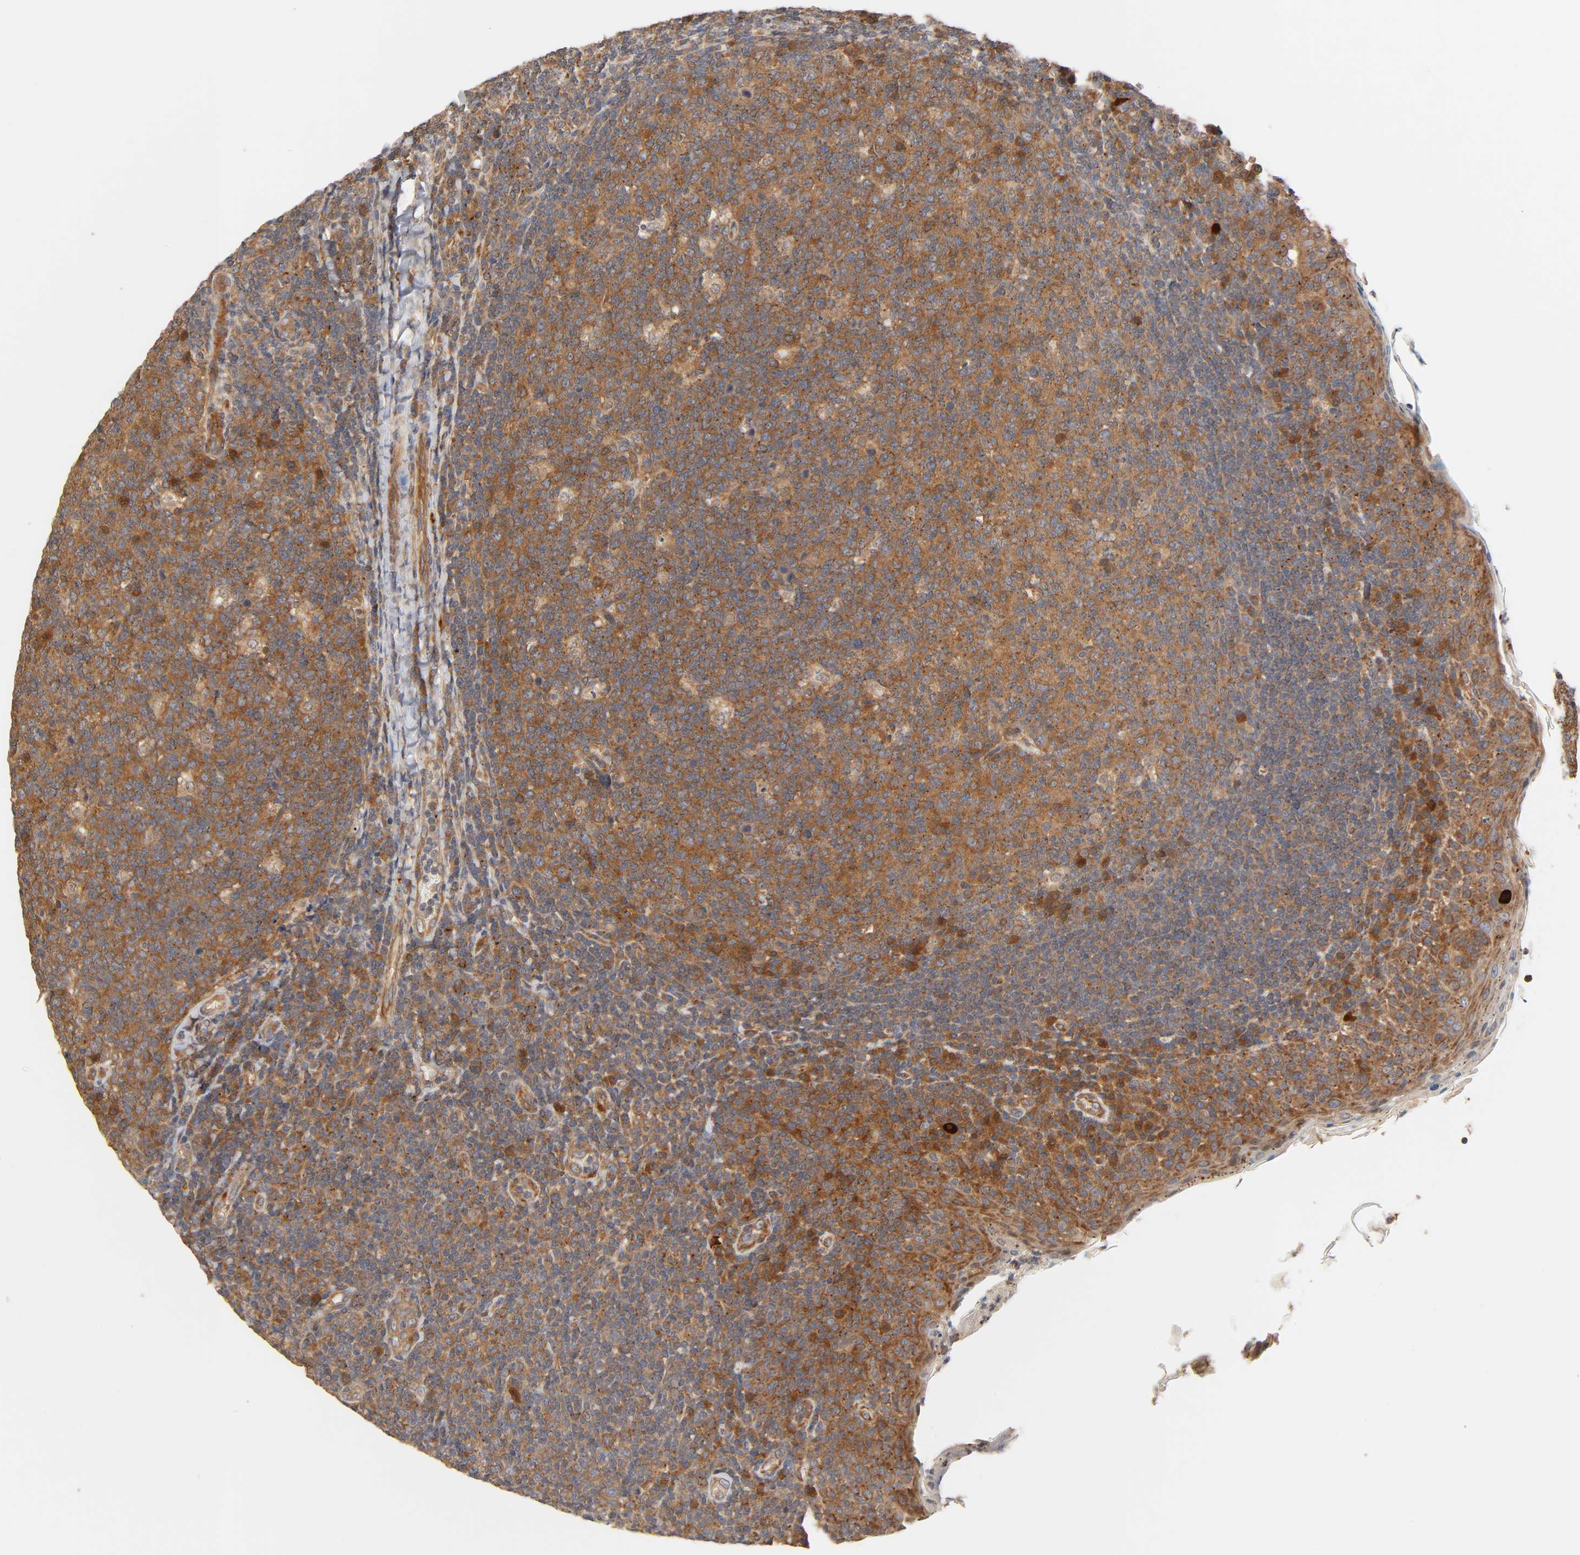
{"staining": {"intensity": "moderate", "quantity": ">75%", "location": "cytoplasmic/membranous"}, "tissue": "tonsil", "cell_type": "Germinal center cells", "image_type": "normal", "snomed": [{"axis": "morphology", "description": "Normal tissue, NOS"}, {"axis": "topography", "description": "Tonsil"}], "caption": "This image displays immunohistochemistry staining of benign human tonsil, with medium moderate cytoplasmic/membranous positivity in about >75% of germinal center cells.", "gene": "NEMF", "patient": {"sex": "male", "age": 17}}